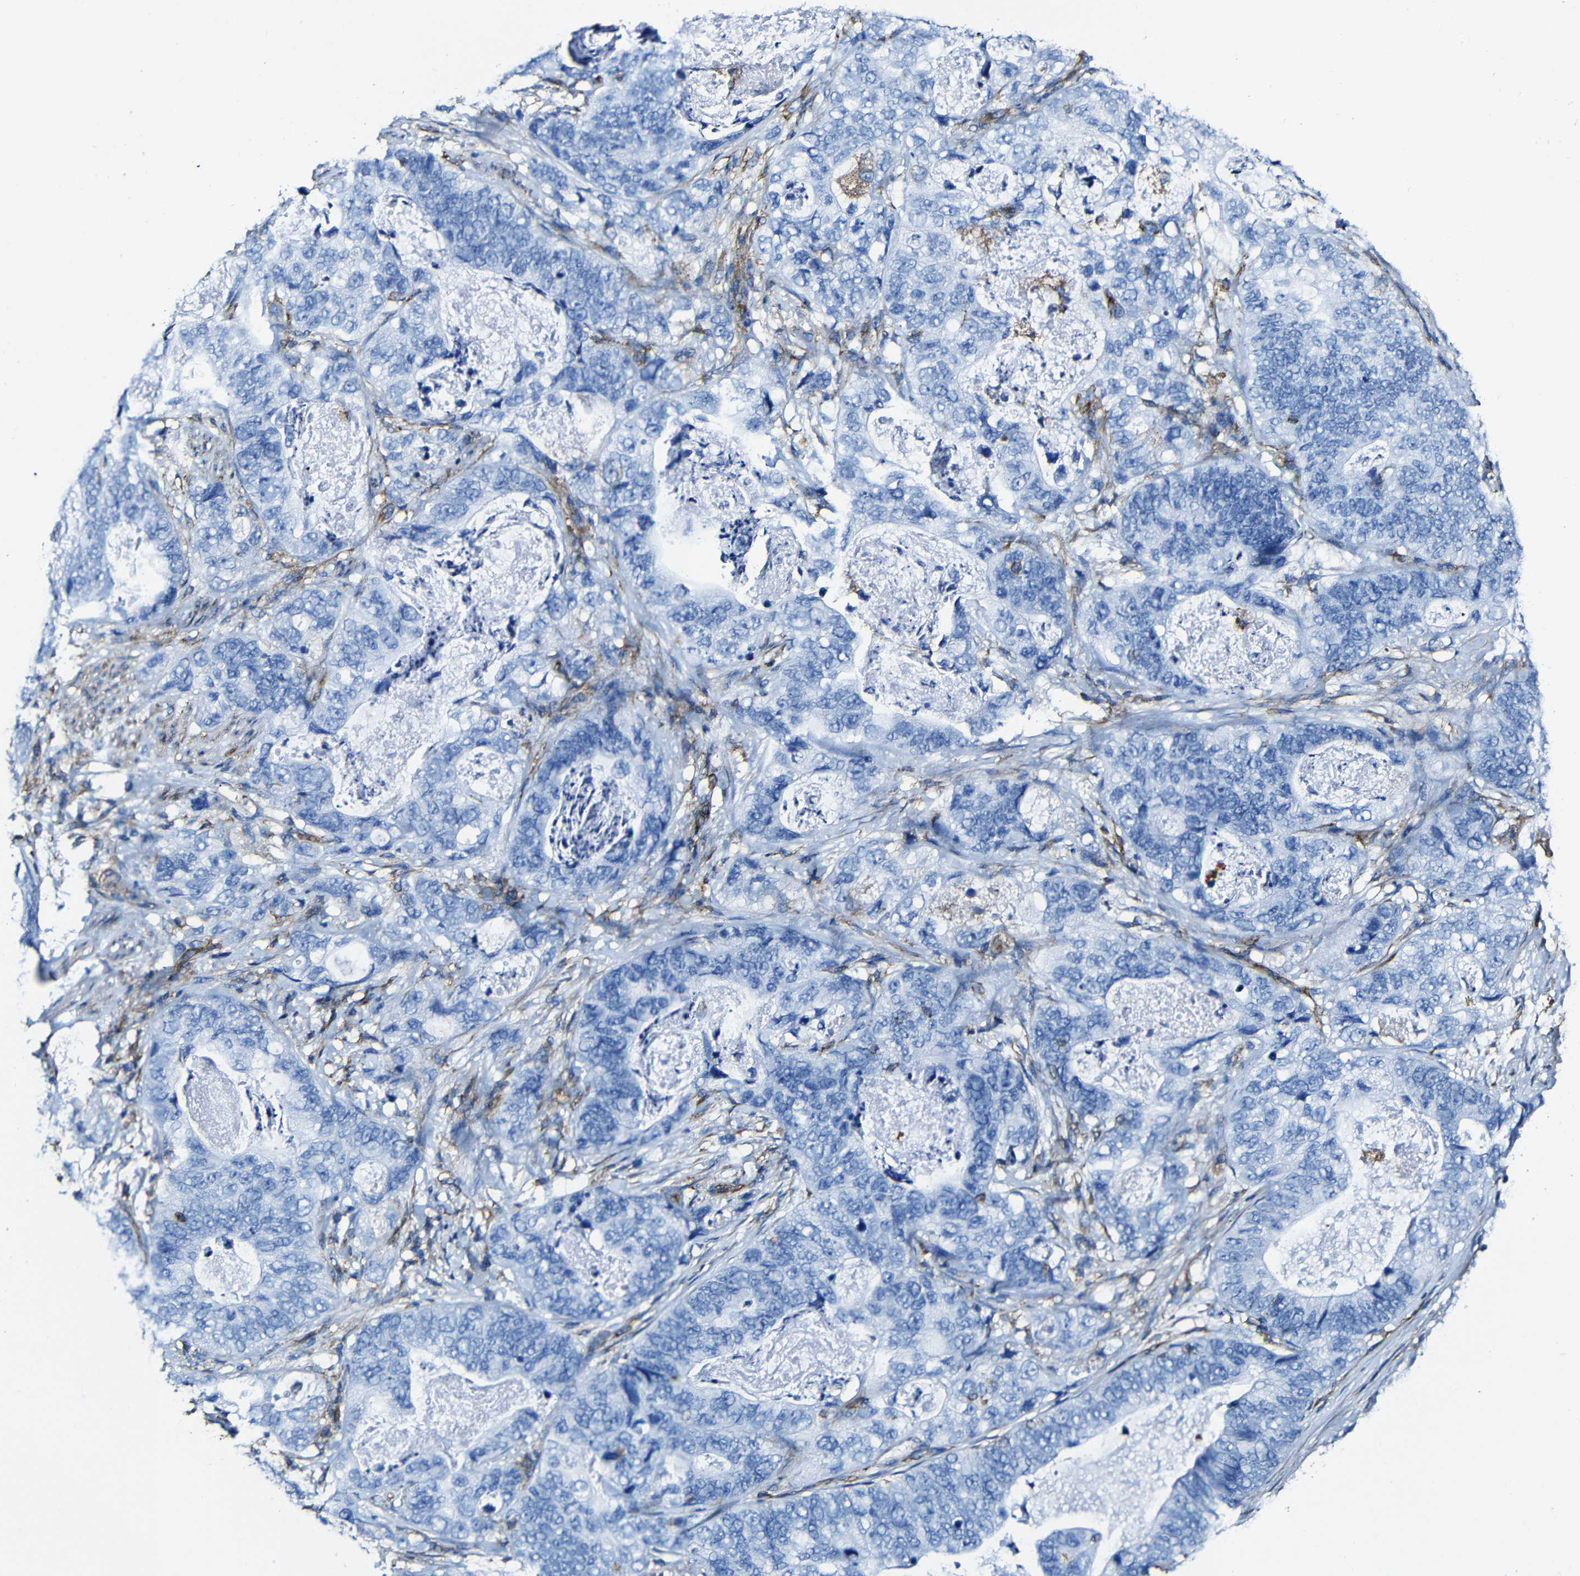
{"staining": {"intensity": "negative", "quantity": "none", "location": "none"}, "tissue": "stomach cancer", "cell_type": "Tumor cells", "image_type": "cancer", "snomed": [{"axis": "morphology", "description": "Adenocarcinoma, NOS"}, {"axis": "topography", "description": "Stomach"}], "caption": "This is an immunohistochemistry (IHC) image of human adenocarcinoma (stomach). There is no expression in tumor cells.", "gene": "MSN", "patient": {"sex": "female", "age": 89}}